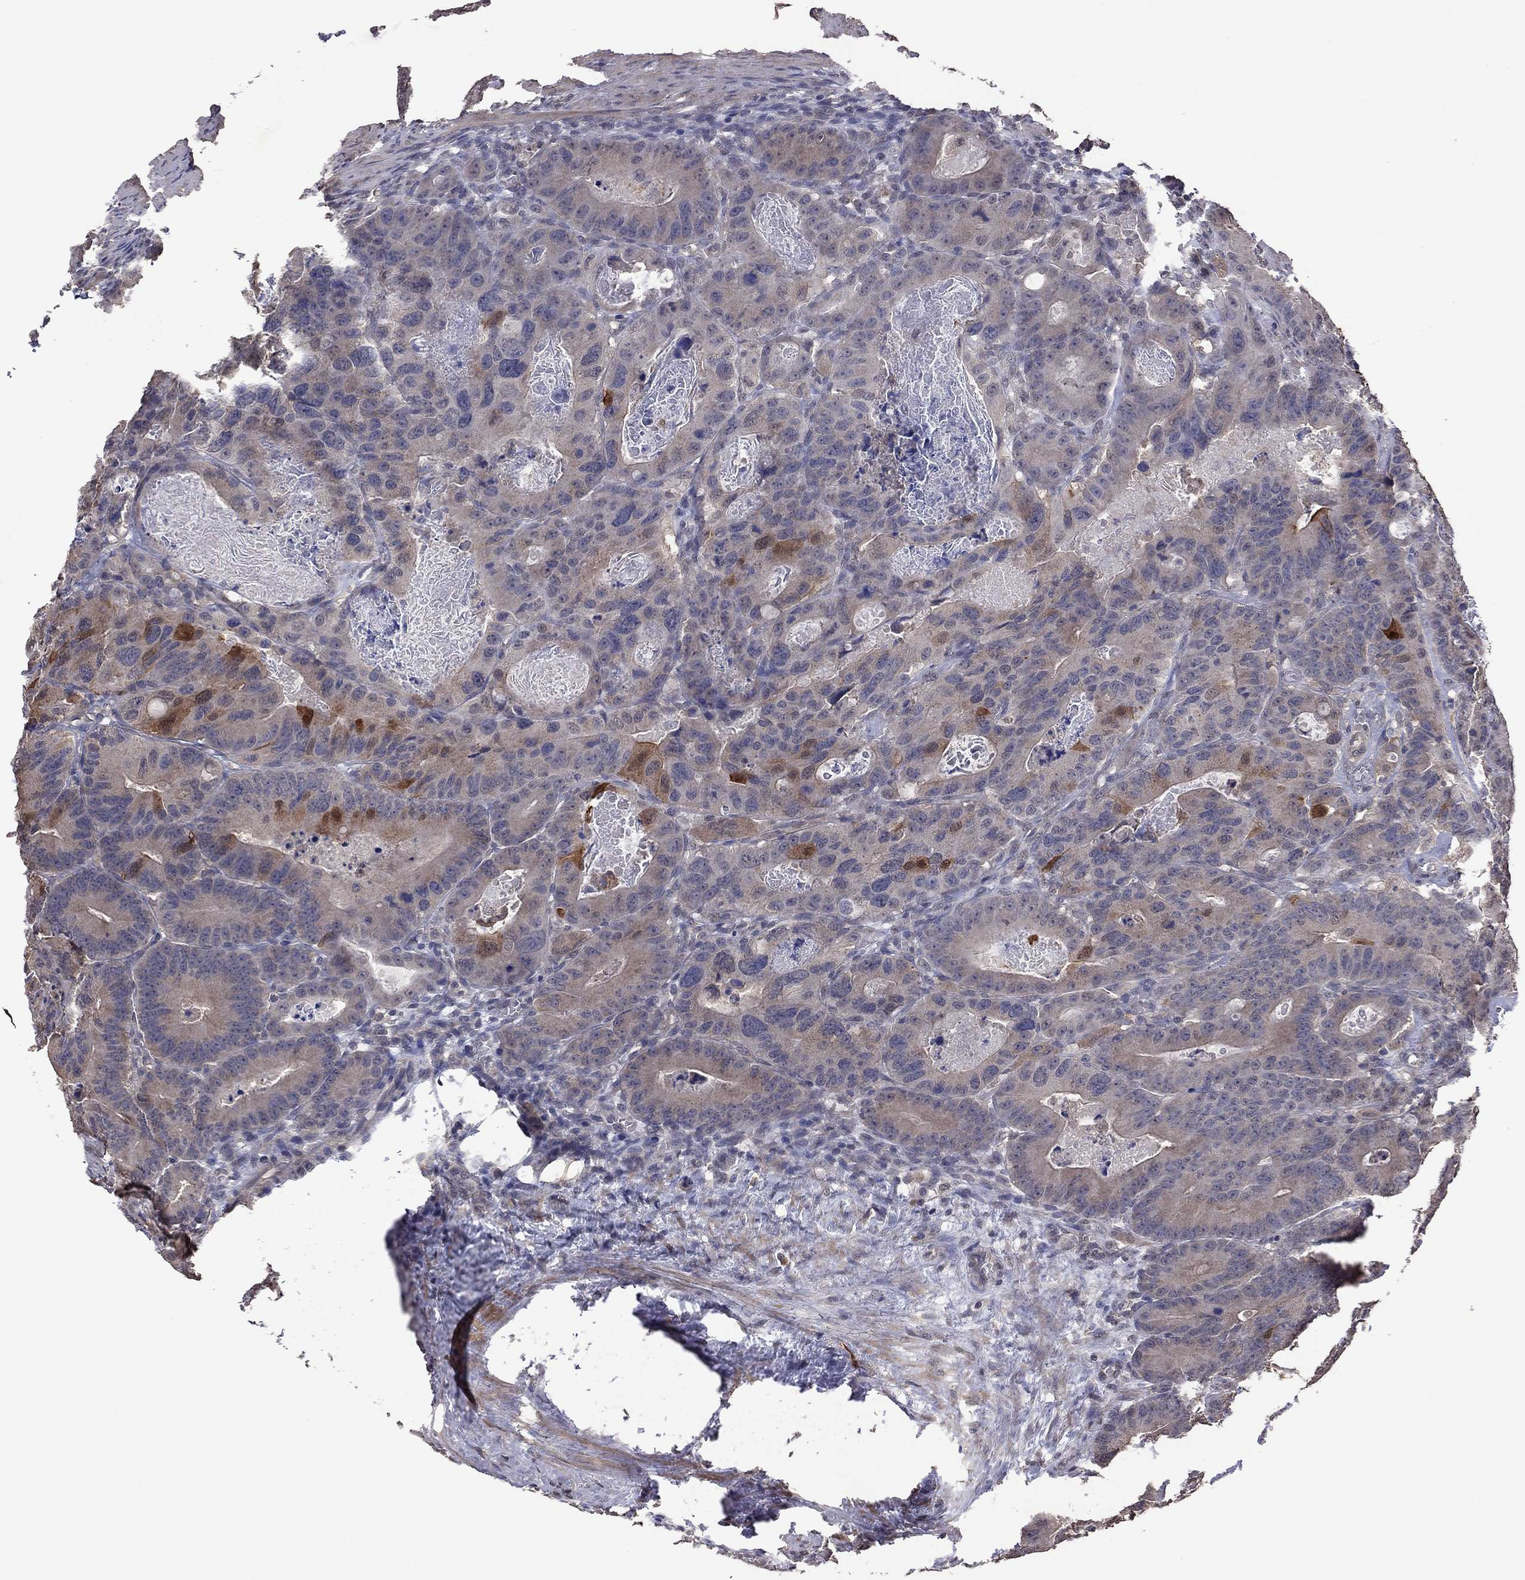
{"staining": {"intensity": "strong", "quantity": "<25%", "location": "cytoplasmic/membranous"}, "tissue": "colorectal cancer", "cell_type": "Tumor cells", "image_type": "cancer", "snomed": [{"axis": "morphology", "description": "Adenocarcinoma, NOS"}, {"axis": "topography", "description": "Rectum"}], "caption": "Protein analysis of adenocarcinoma (colorectal) tissue displays strong cytoplasmic/membranous expression in about <25% of tumor cells.", "gene": "TSNARE1", "patient": {"sex": "male", "age": 64}}